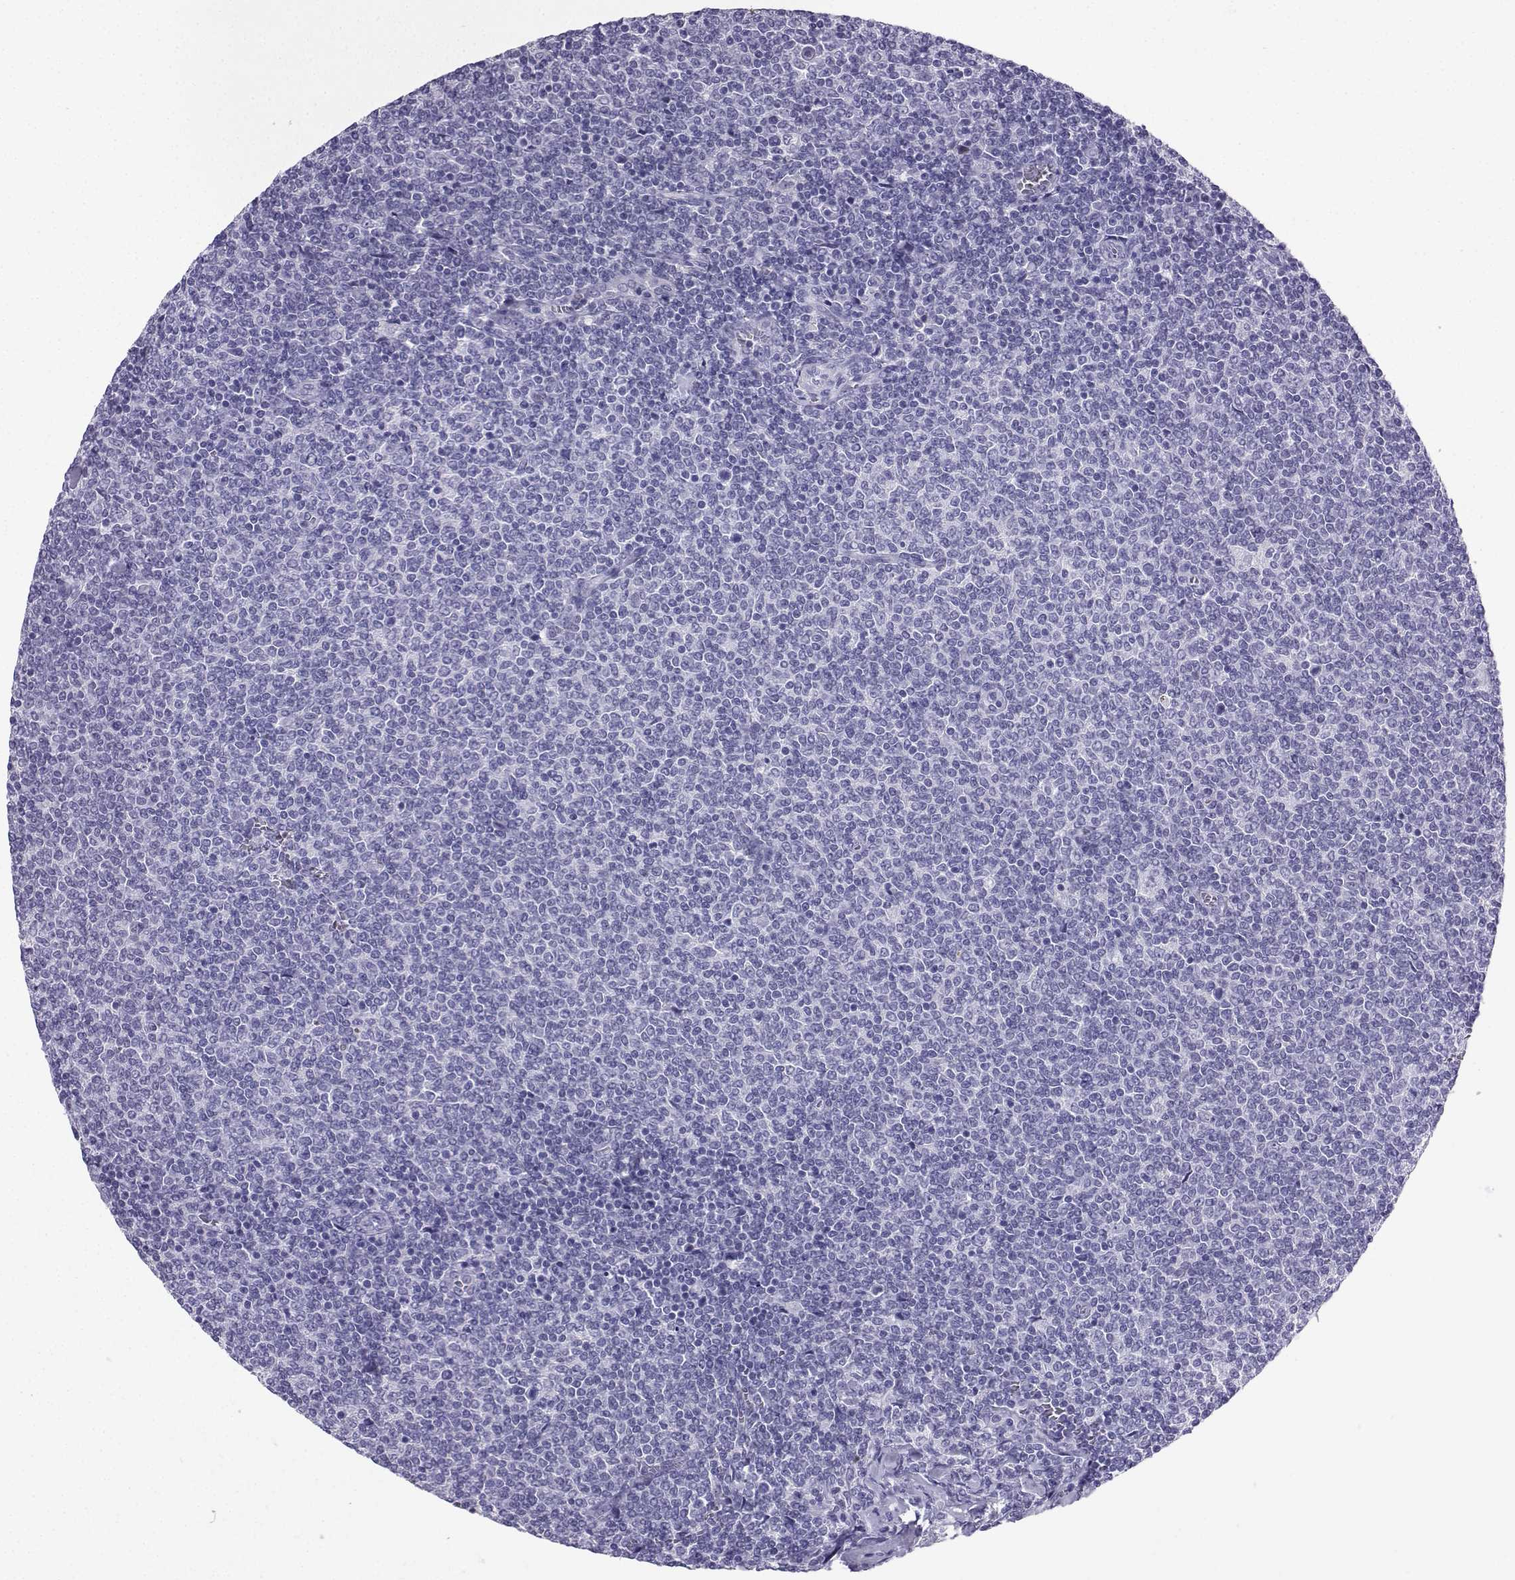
{"staining": {"intensity": "negative", "quantity": "none", "location": "none"}, "tissue": "lymphoma", "cell_type": "Tumor cells", "image_type": "cancer", "snomed": [{"axis": "morphology", "description": "Malignant lymphoma, non-Hodgkin's type, Low grade"}, {"axis": "topography", "description": "Lymph node"}], "caption": "Lymphoma stained for a protein using immunohistochemistry (IHC) displays no expression tumor cells.", "gene": "SLC18A2", "patient": {"sex": "male", "age": 52}}